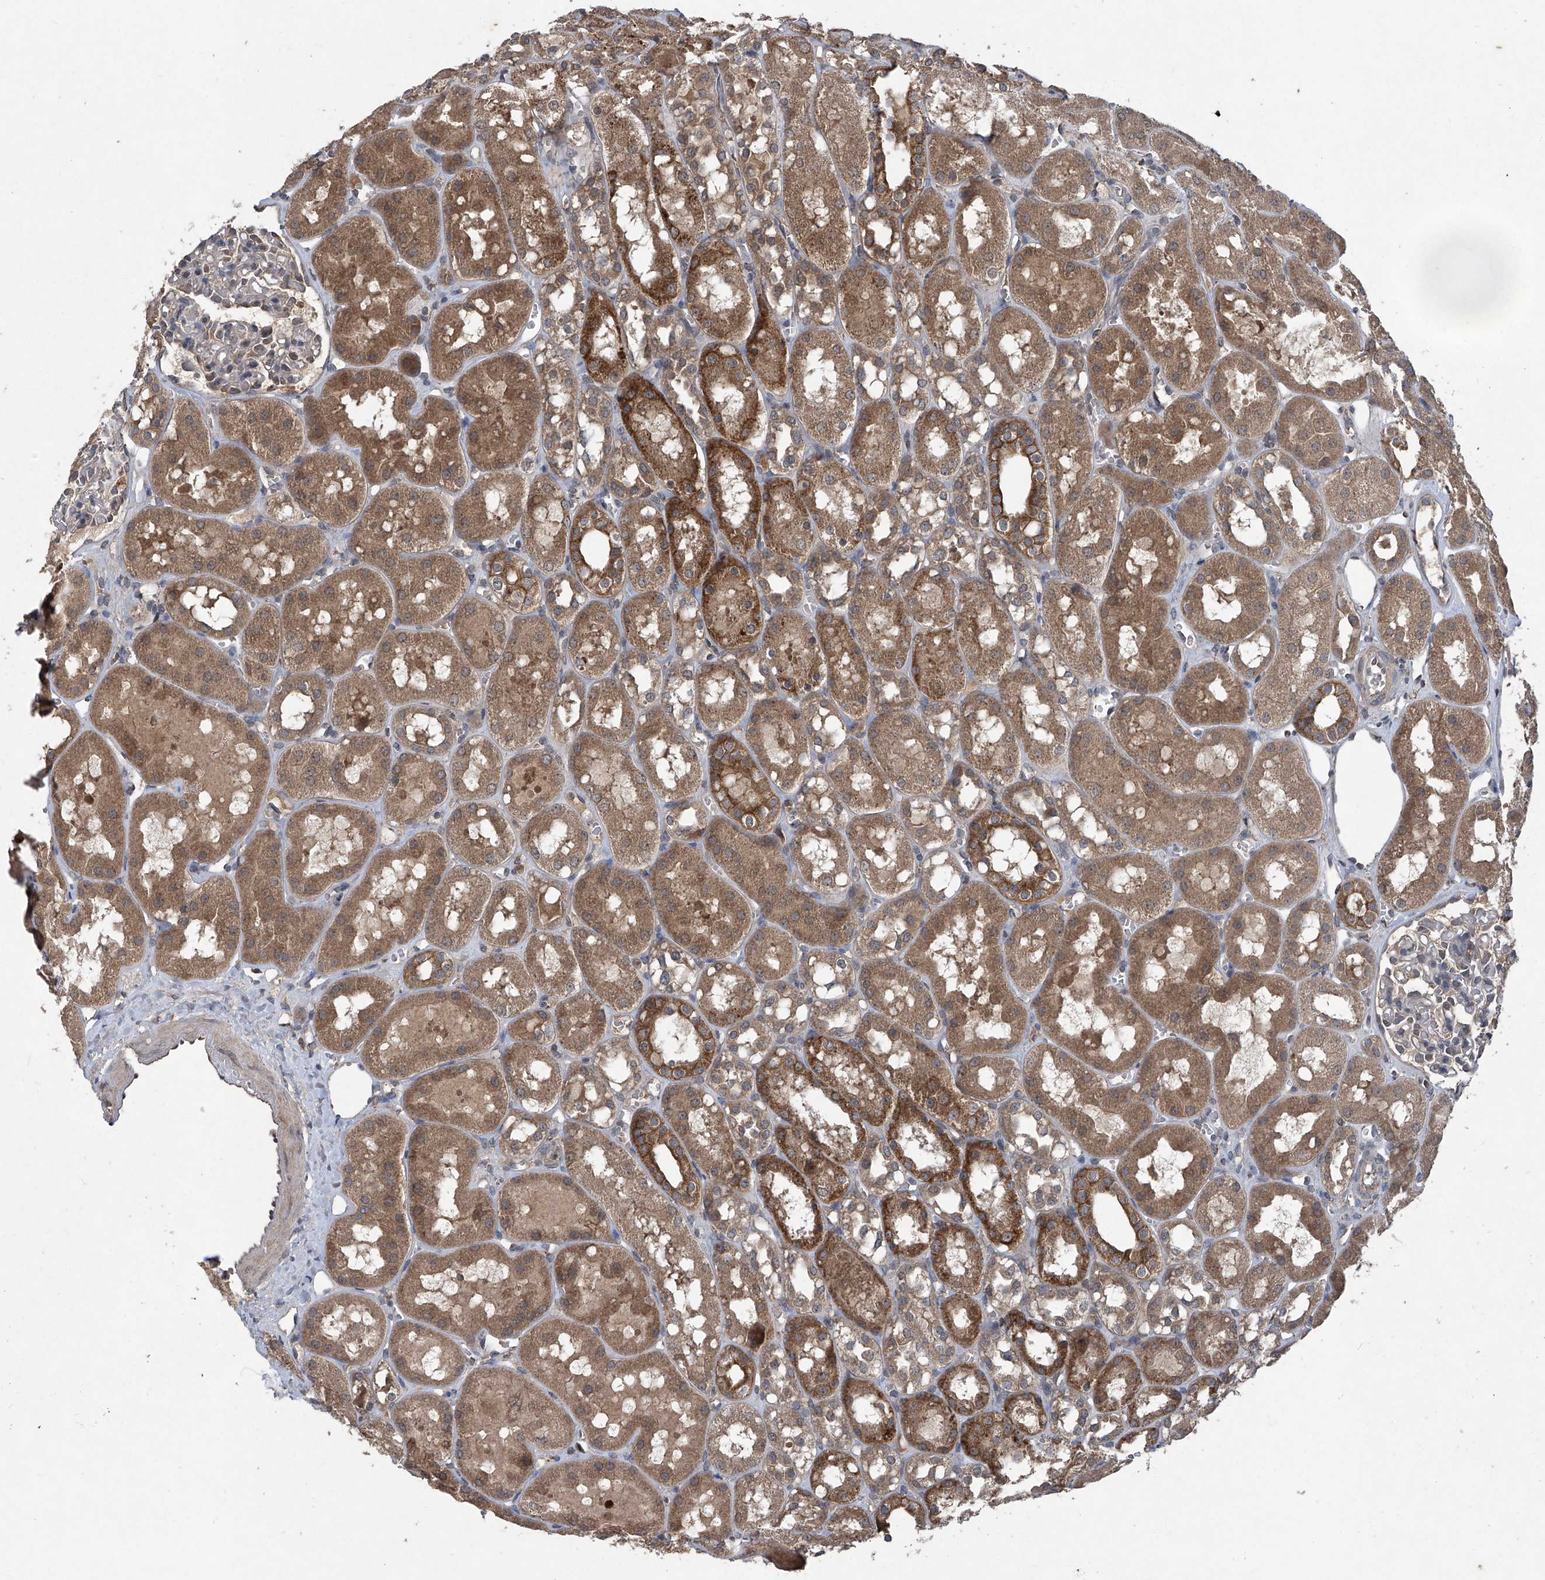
{"staining": {"intensity": "moderate", "quantity": "<25%", "location": "cytoplasmic/membranous"}, "tissue": "kidney", "cell_type": "Cells in glomeruli", "image_type": "normal", "snomed": [{"axis": "morphology", "description": "Normal tissue, NOS"}, {"axis": "topography", "description": "Kidney"}], "caption": "IHC staining of benign kidney, which displays low levels of moderate cytoplasmic/membranous expression in about <25% of cells in glomeruli indicating moderate cytoplasmic/membranous protein staining. The staining was performed using DAB (brown) for protein detection and nuclei were counterstained in hematoxylin (blue).", "gene": "SUMF2", "patient": {"sex": "male", "age": 16}}